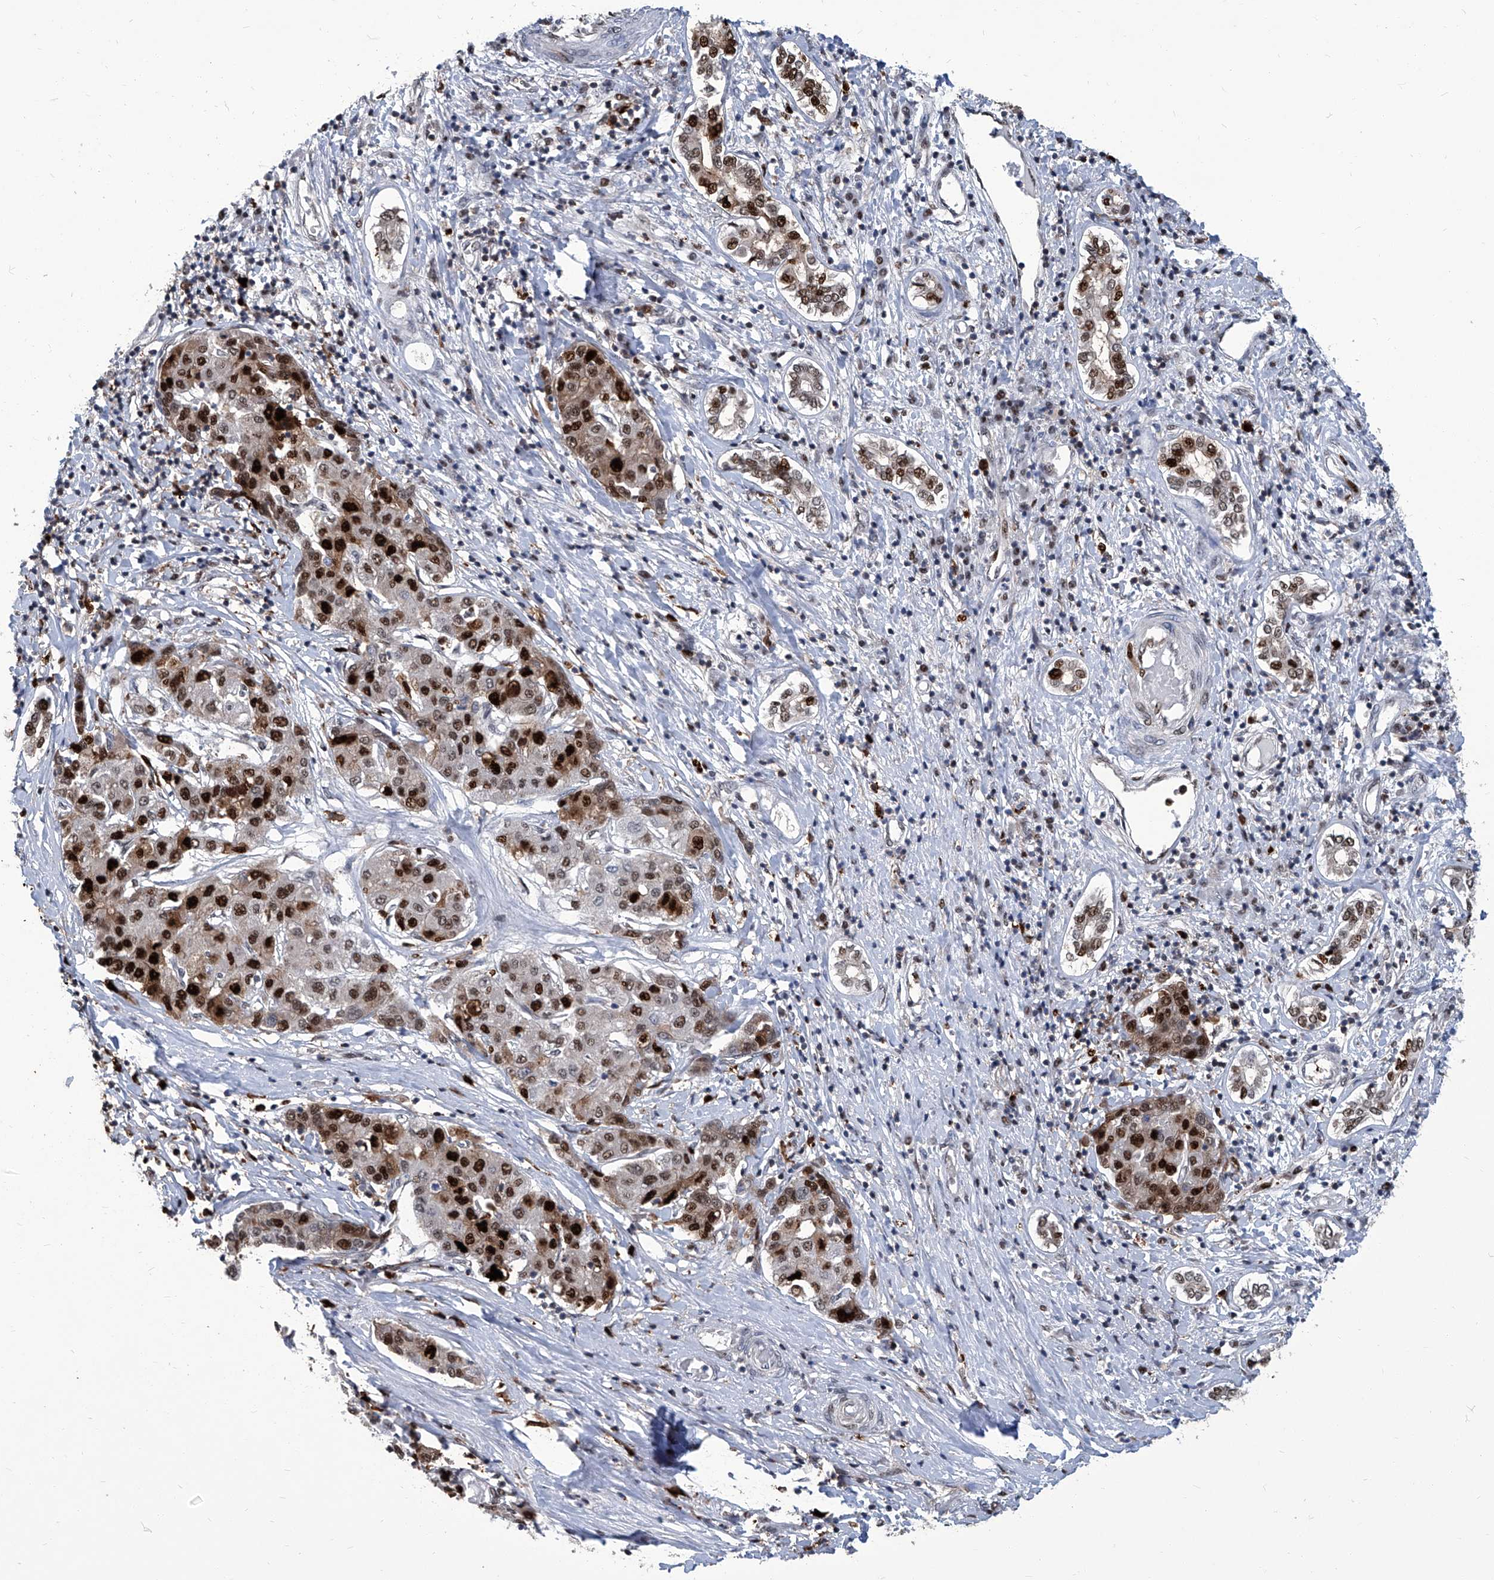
{"staining": {"intensity": "strong", "quantity": ">75%", "location": "cytoplasmic/membranous,nuclear"}, "tissue": "liver cancer", "cell_type": "Tumor cells", "image_type": "cancer", "snomed": [{"axis": "morphology", "description": "Carcinoma, Hepatocellular, NOS"}, {"axis": "topography", "description": "Liver"}], "caption": "Immunohistochemistry (DAB) staining of human liver hepatocellular carcinoma demonstrates strong cytoplasmic/membranous and nuclear protein expression in approximately >75% of tumor cells.", "gene": "PCNA", "patient": {"sex": "male", "age": 65}}